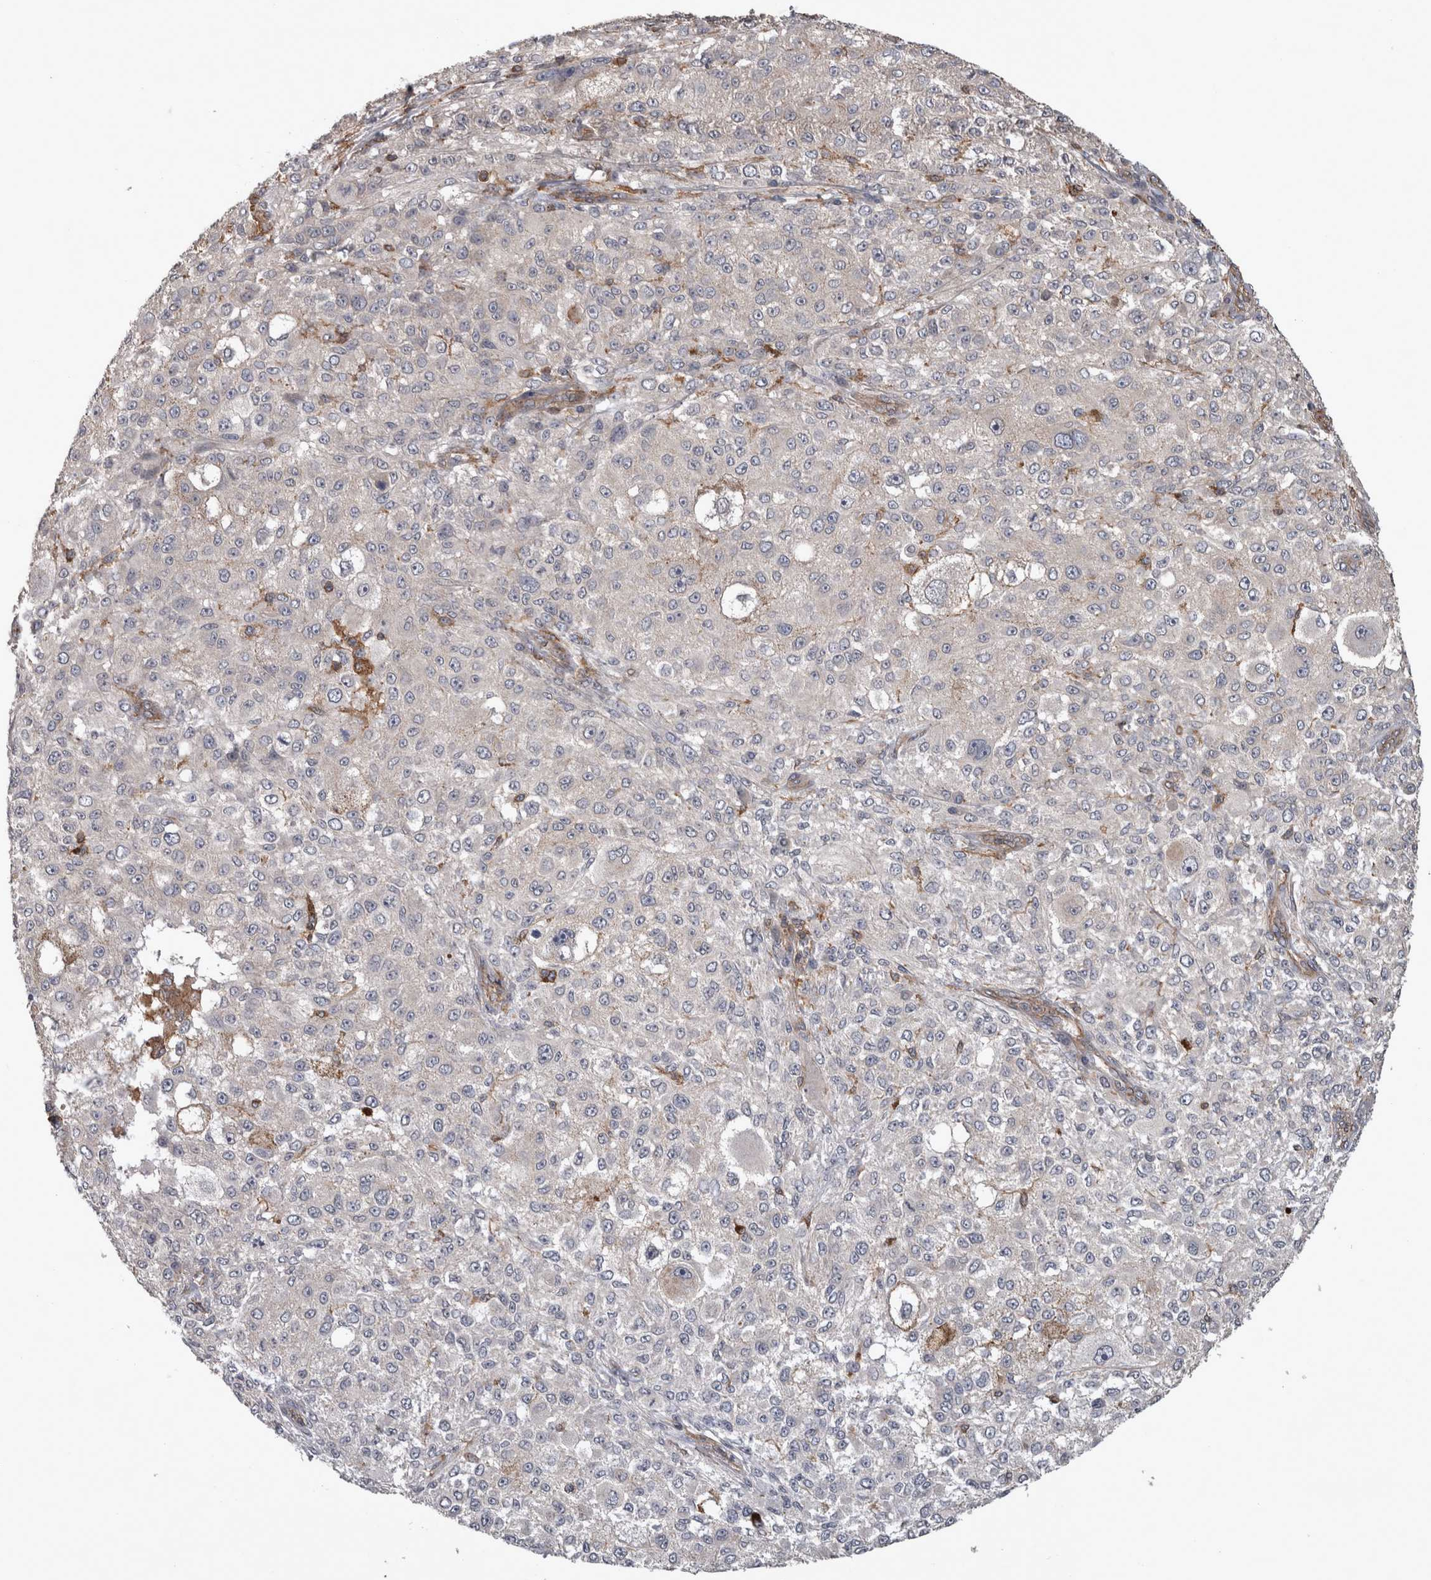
{"staining": {"intensity": "negative", "quantity": "none", "location": "none"}, "tissue": "melanoma", "cell_type": "Tumor cells", "image_type": "cancer", "snomed": [{"axis": "morphology", "description": "Necrosis, NOS"}, {"axis": "morphology", "description": "Malignant melanoma, NOS"}, {"axis": "topography", "description": "Skin"}], "caption": "This is an immunohistochemistry (IHC) image of malignant melanoma. There is no positivity in tumor cells.", "gene": "SPATA48", "patient": {"sex": "female", "age": 87}}